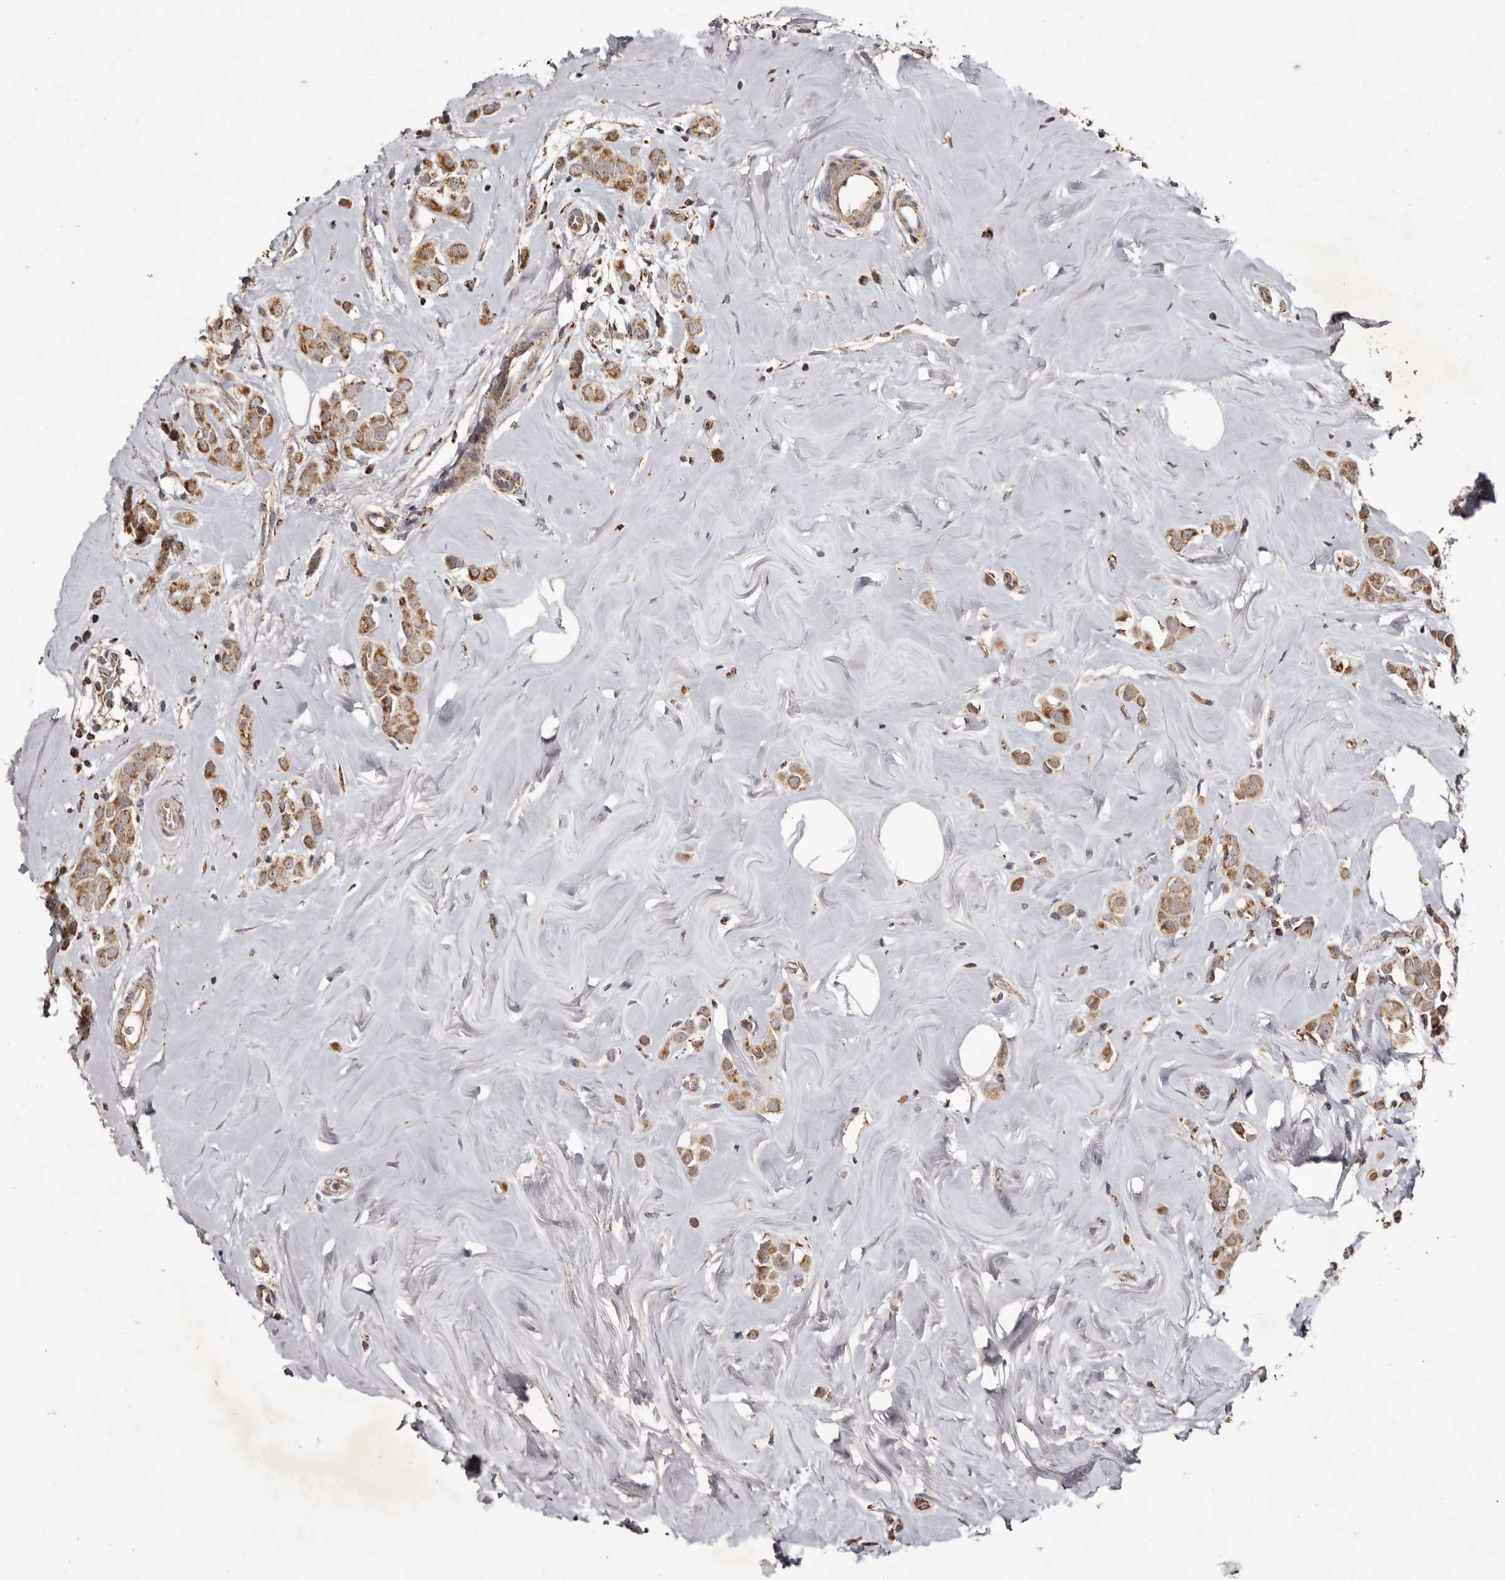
{"staining": {"intensity": "moderate", "quantity": ">75%", "location": "cytoplasmic/membranous"}, "tissue": "breast cancer", "cell_type": "Tumor cells", "image_type": "cancer", "snomed": [{"axis": "morphology", "description": "Lobular carcinoma"}, {"axis": "topography", "description": "Breast"}], "caption": "Tumor cells demonstrate medium levels of moderate cytoplasmic/membranous positivity in approximately >75% of cells in breast lobular carcinoma.", "gene": "CPLANE2", "patient": {"sex": "female", "age": 47}}